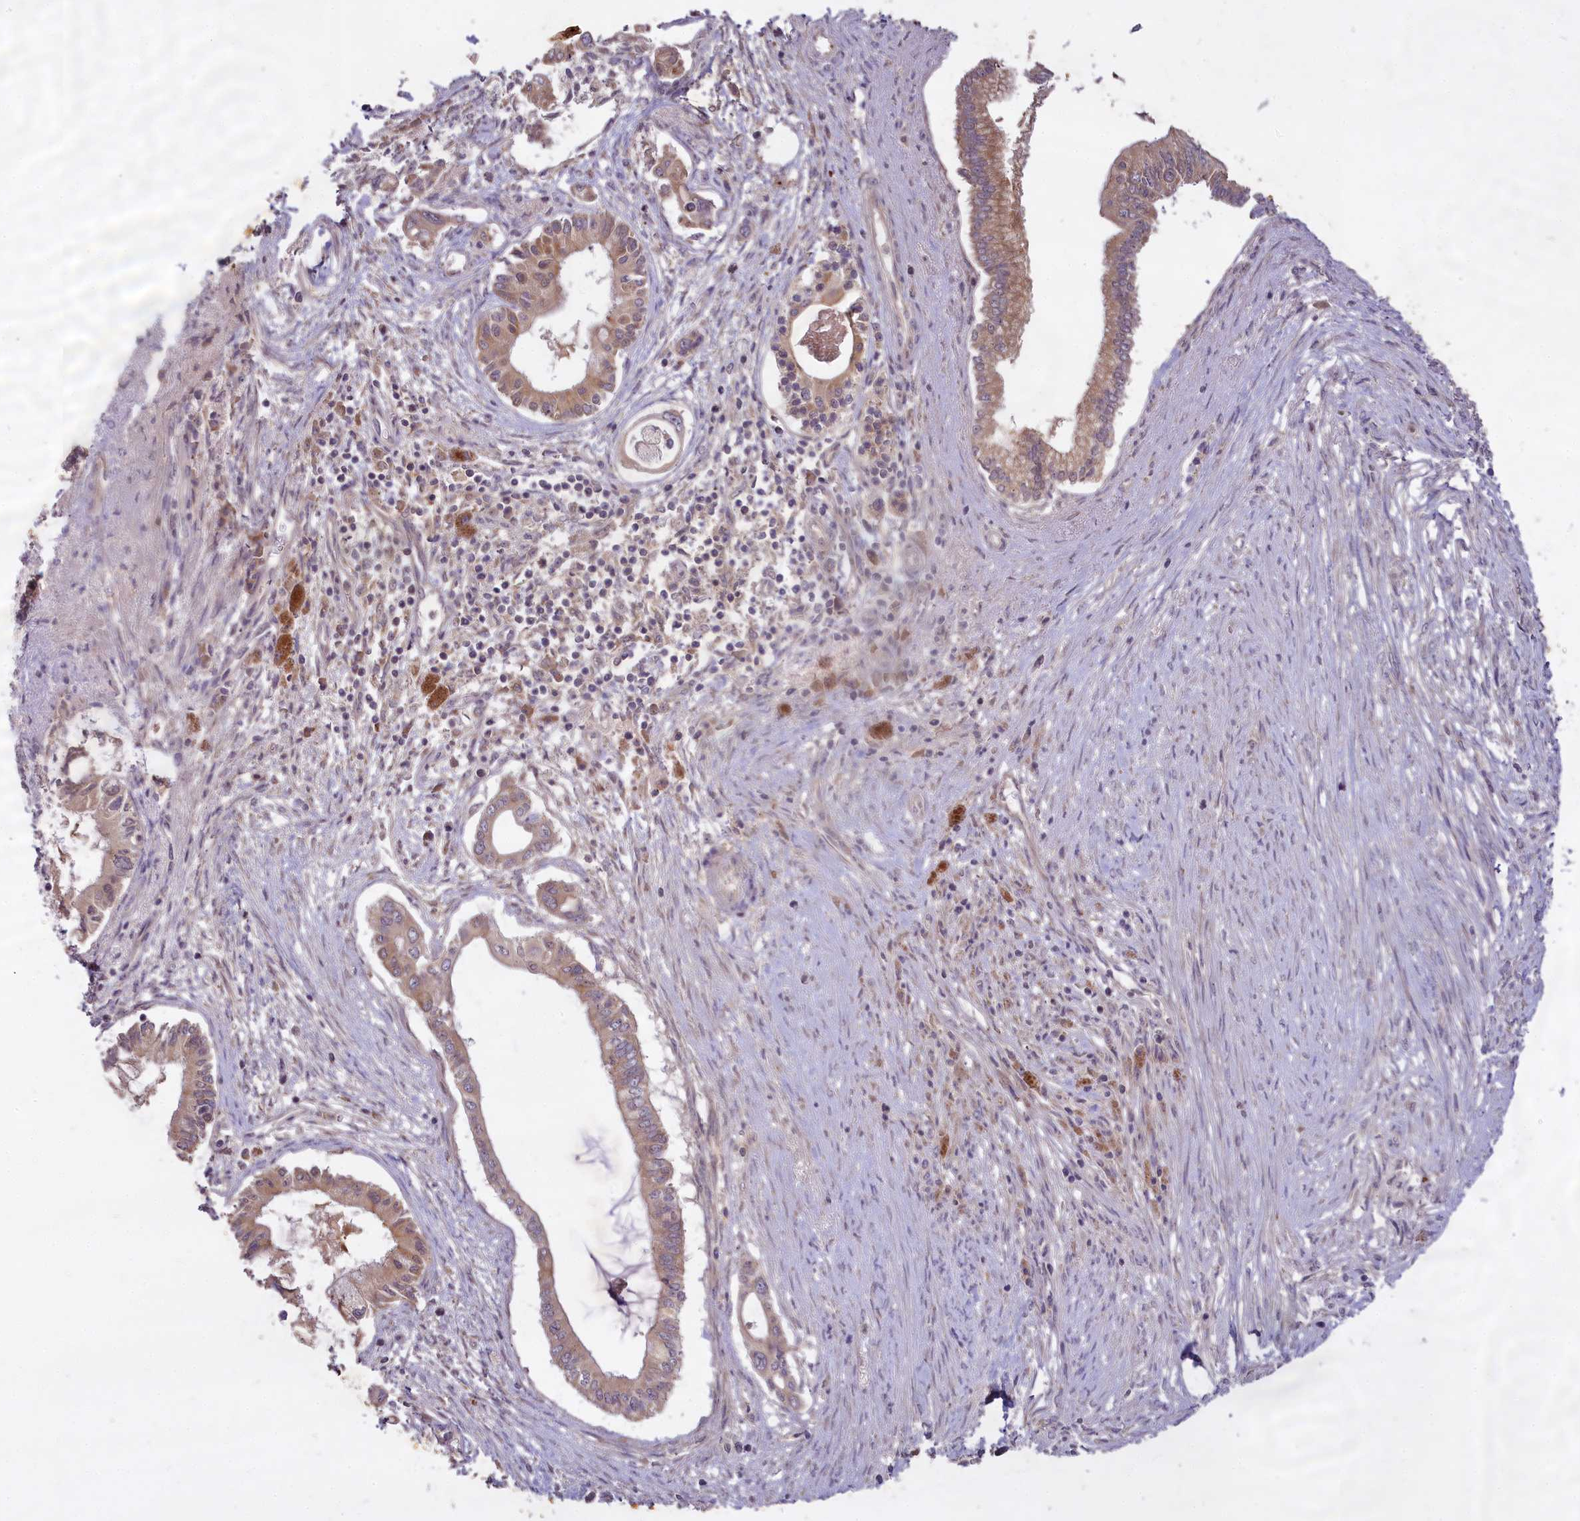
{"staining": {"intensity": "moderate", "quantity": "25%-75%", "location": "cytoplasmic/membranous"}, "tissue": "pancreatic cancer", "cell_type": "Tumor cells", "image_type": "cancer", "snomed": [{"axis": "morphology", "description": "Adenocarcinoma, NOS"}, {"axis": "topography", "description": "Pancreas"}], "caption": "This micrograph shows pancreatic cancer (adenocarcinoma) stained with IHC to label a protein in brown. The cytoplasmic/membranous of tumor cells show moderate positivity for the protein. Nuclei are counter-stained blue.", "gene": "MEMO1", "patient": {"sex": "male", "age": 68}}